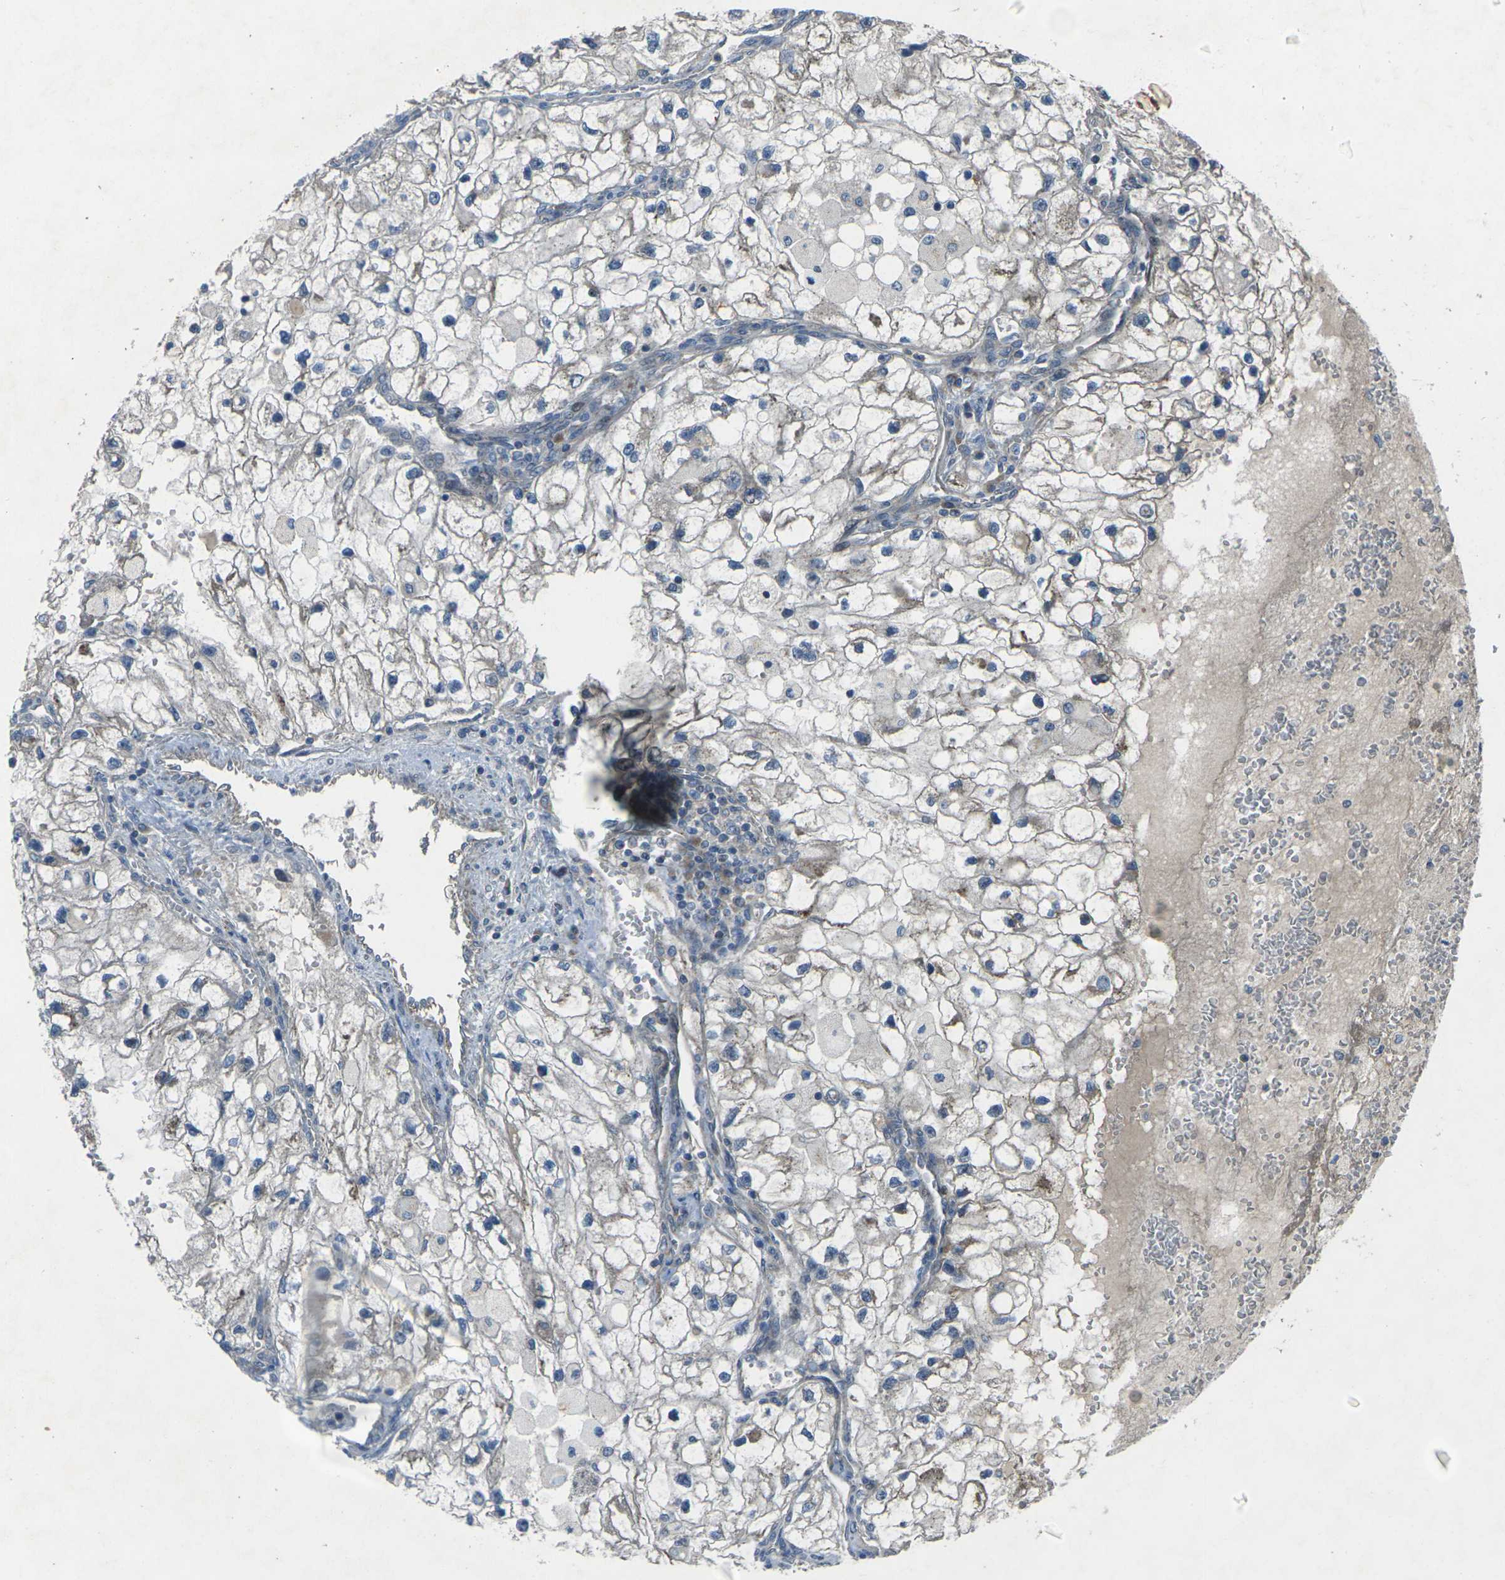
{"staining": {"intensity": "weak", "quantity": "<25%", "location": "cytoplasmic/membranous"}, "tissue": "renal cancer", "cell_type": "Tumor cells", "image_type": "cancer", "snomed": [{"axis": "morphology", "description": "Adenocarcinoma, NOS"}, {"axis": "topography", "description": "Kidney"}], "caption": "The immunohistochemistry micrograph has no significant positivity in tumor cells of renal adenocarcinoma tissue.", "gene": "EDNRA", "patient": {"sex": "female", "age": 70}}